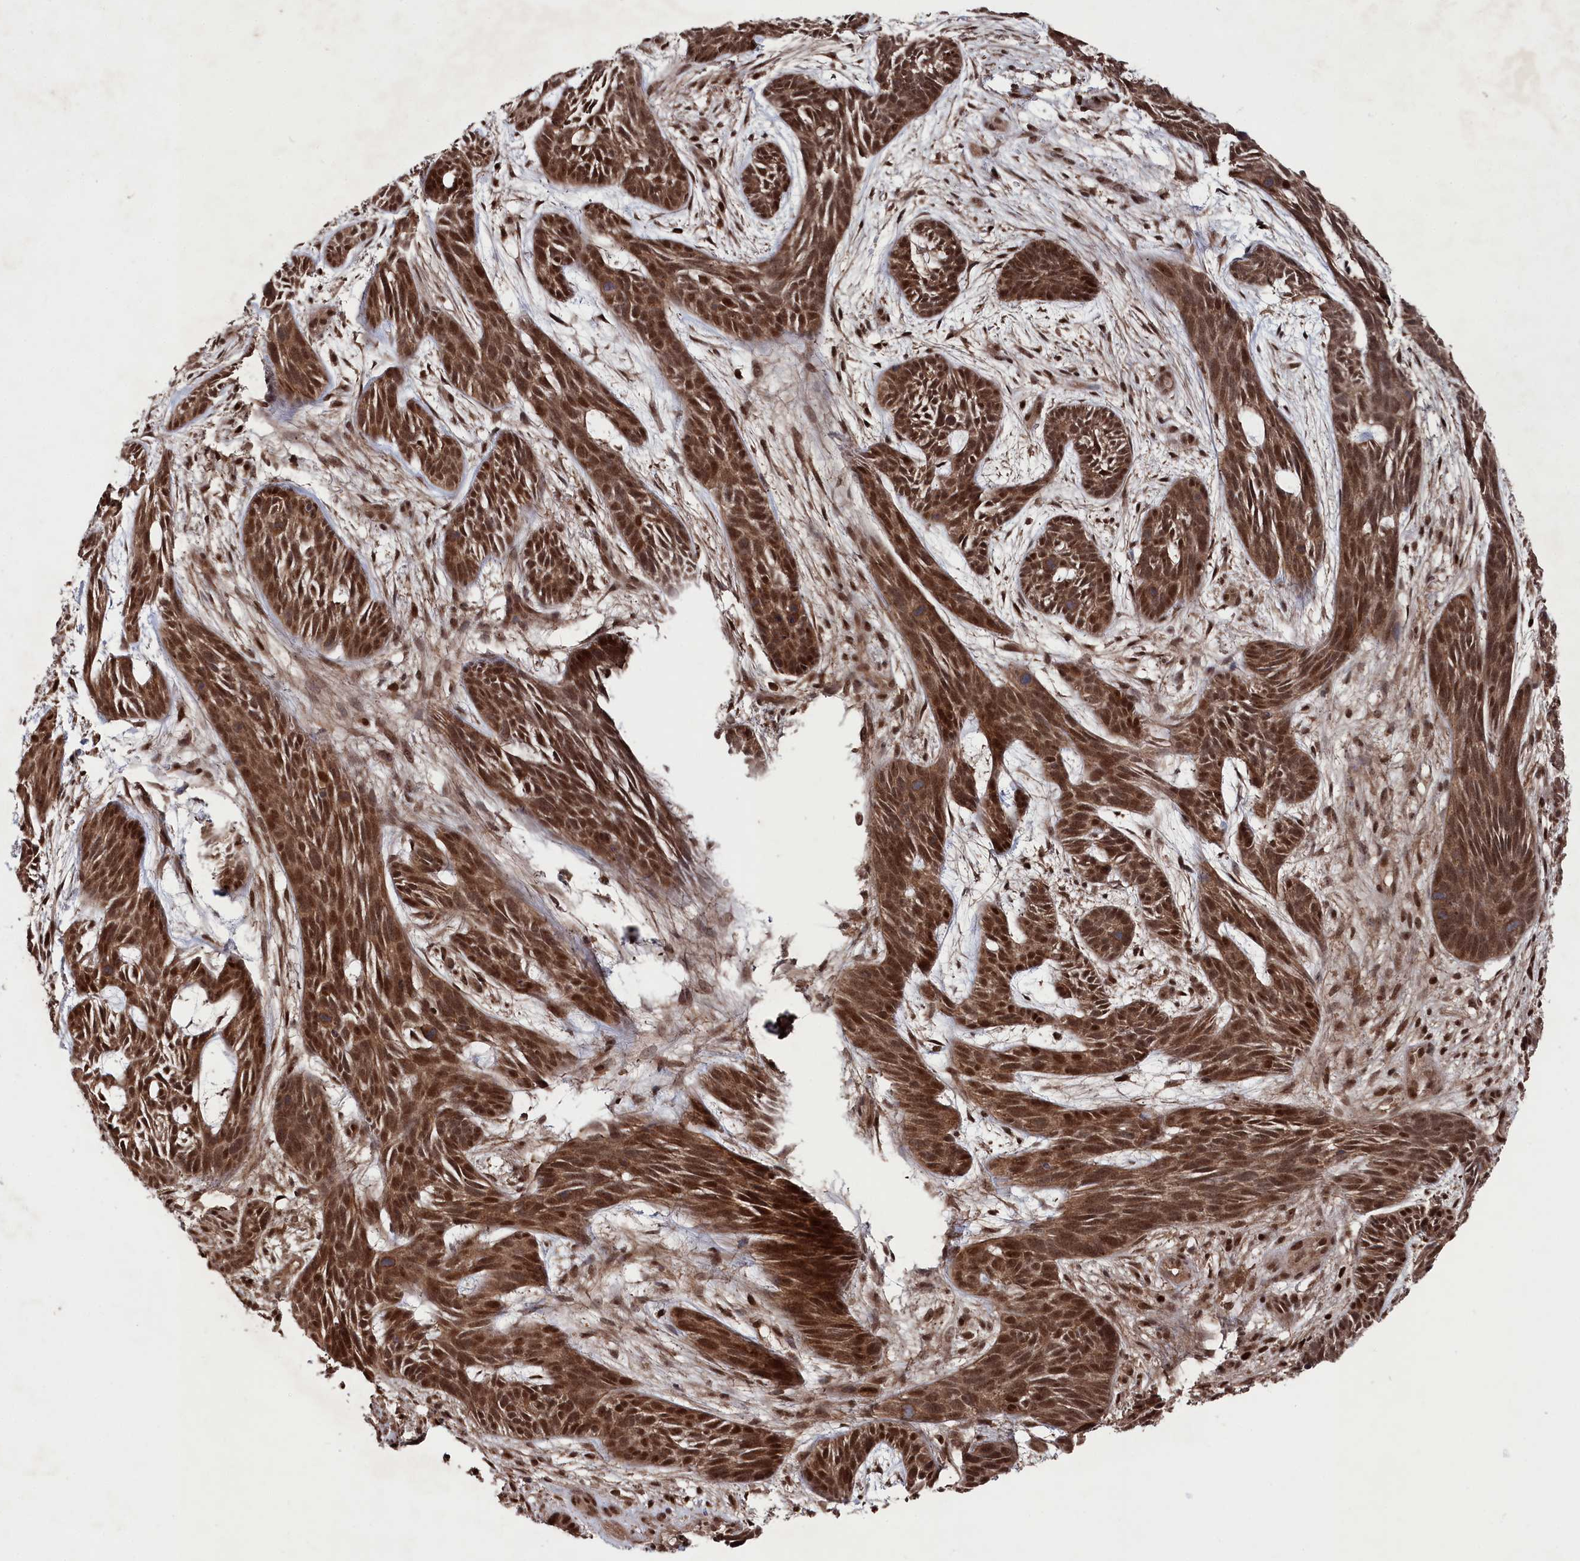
{"staining": {"intensity": "strong", "quantity": ">75%", "location": "nuclear"}, "tissue": "skin cancer", "cell_type": "Tumor cells", "image_type": "cancer", "snomed": [{"axis": "morphology", "description": "Basal cell carcinoma"}, {"axis": "topography", "description": "Skin"}], "caption": "Skin basal cell carcinoma was stained to show a protein in brown. There is high levels of strong nuclear staining in about >75% of tumor cells.", "gene": "BORCS7", "patient": {"sex": "male", "age": 89}}